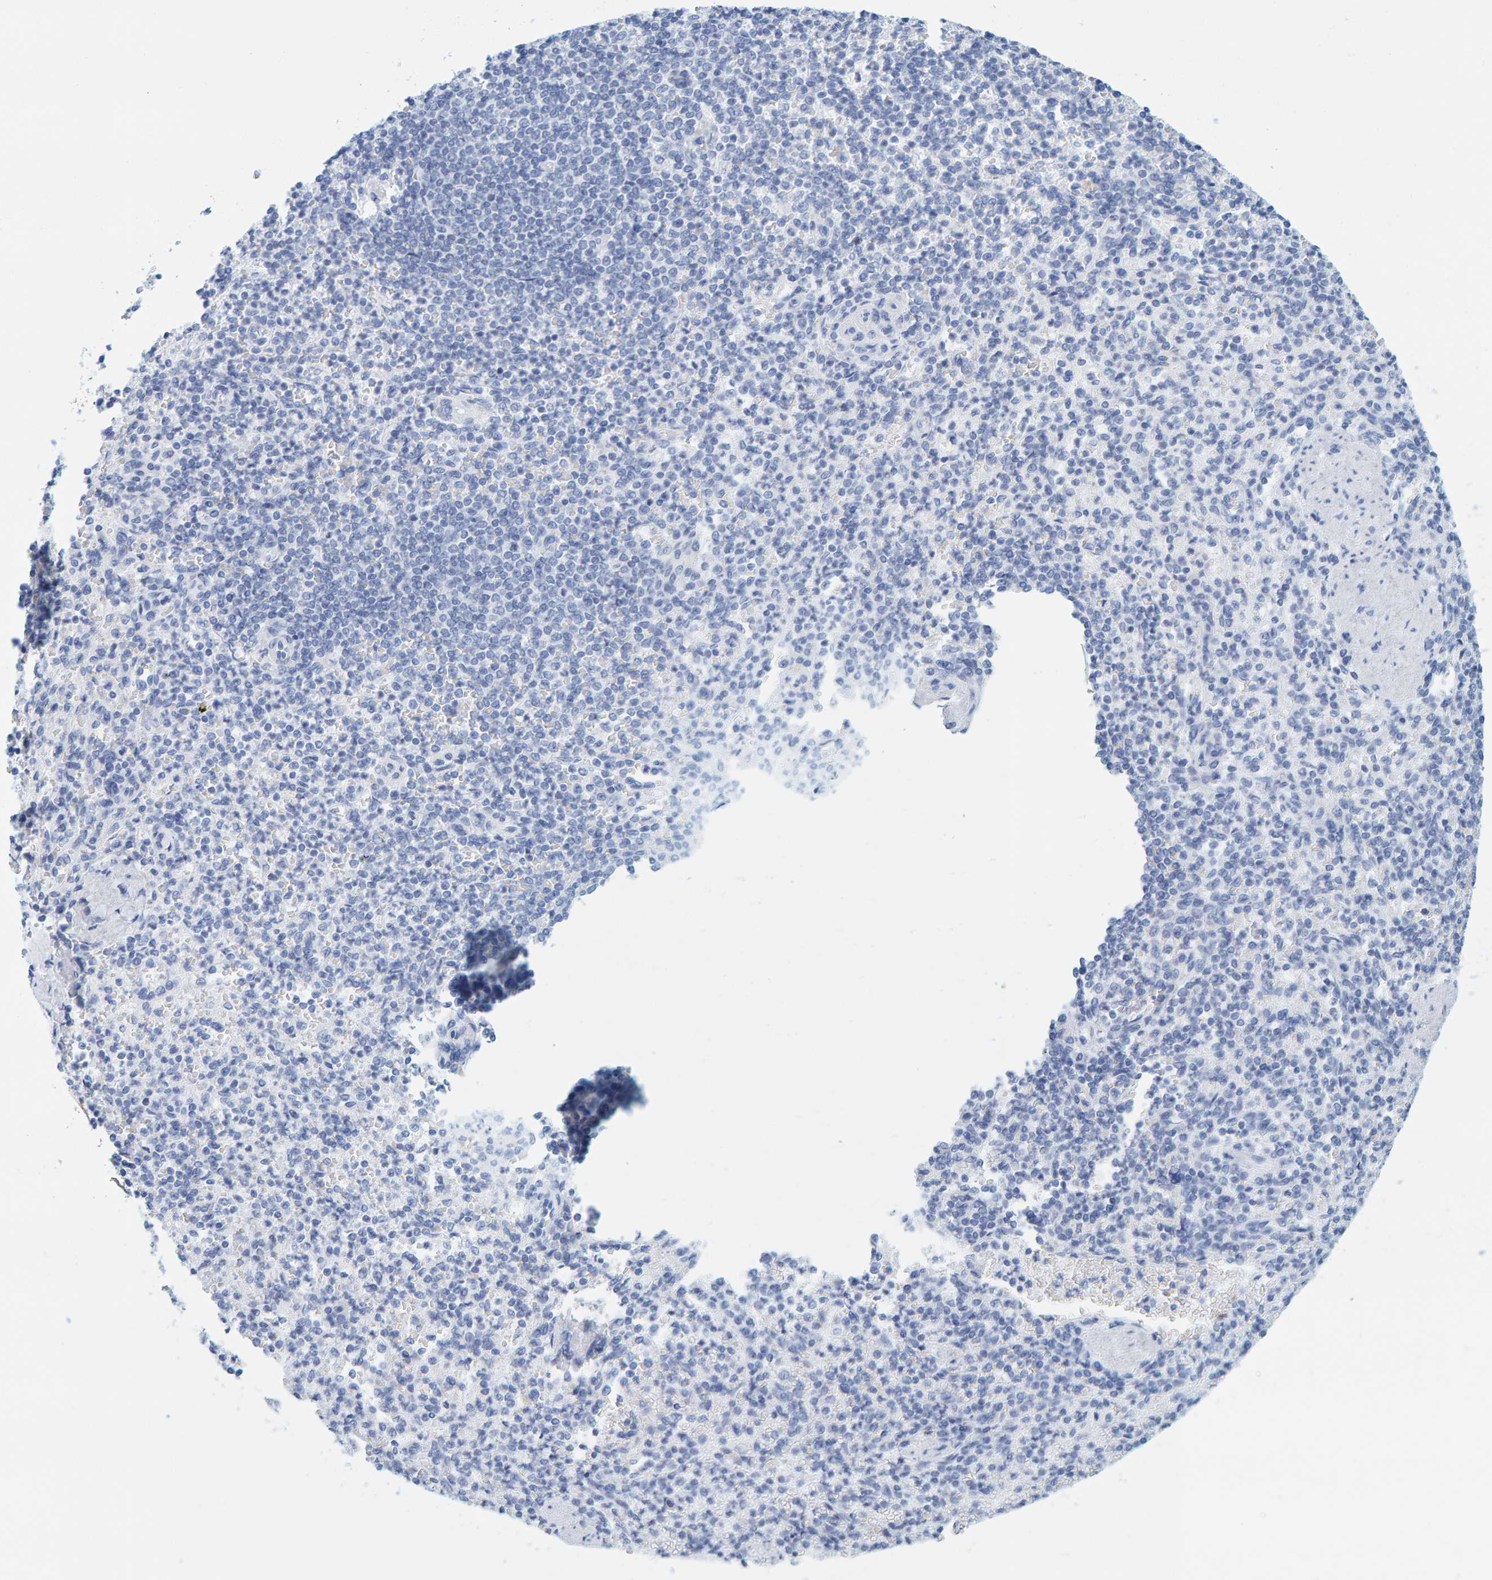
{"staining": {"intensity": "weak", "quantity": "25%-75%", "location": "cytoplasmic/membranous"}, "tissue": "spleen", "cell_type": "Cells in red pulp", "image_type": "normal", "snomed": [{"axis": "morphology", "description": "Normal tissue, NOS"}, {"axis": "topography", "description": "Spleen"}], "caption": "A photomicrograph of human spleen stained for a protein exhibits weak cytoplasmic/membranous brown staining in cells in red pulp. Nuclei are stained in blue.", "gene": "SFTPC", "patient": {"sex": "female", "age": 74}}